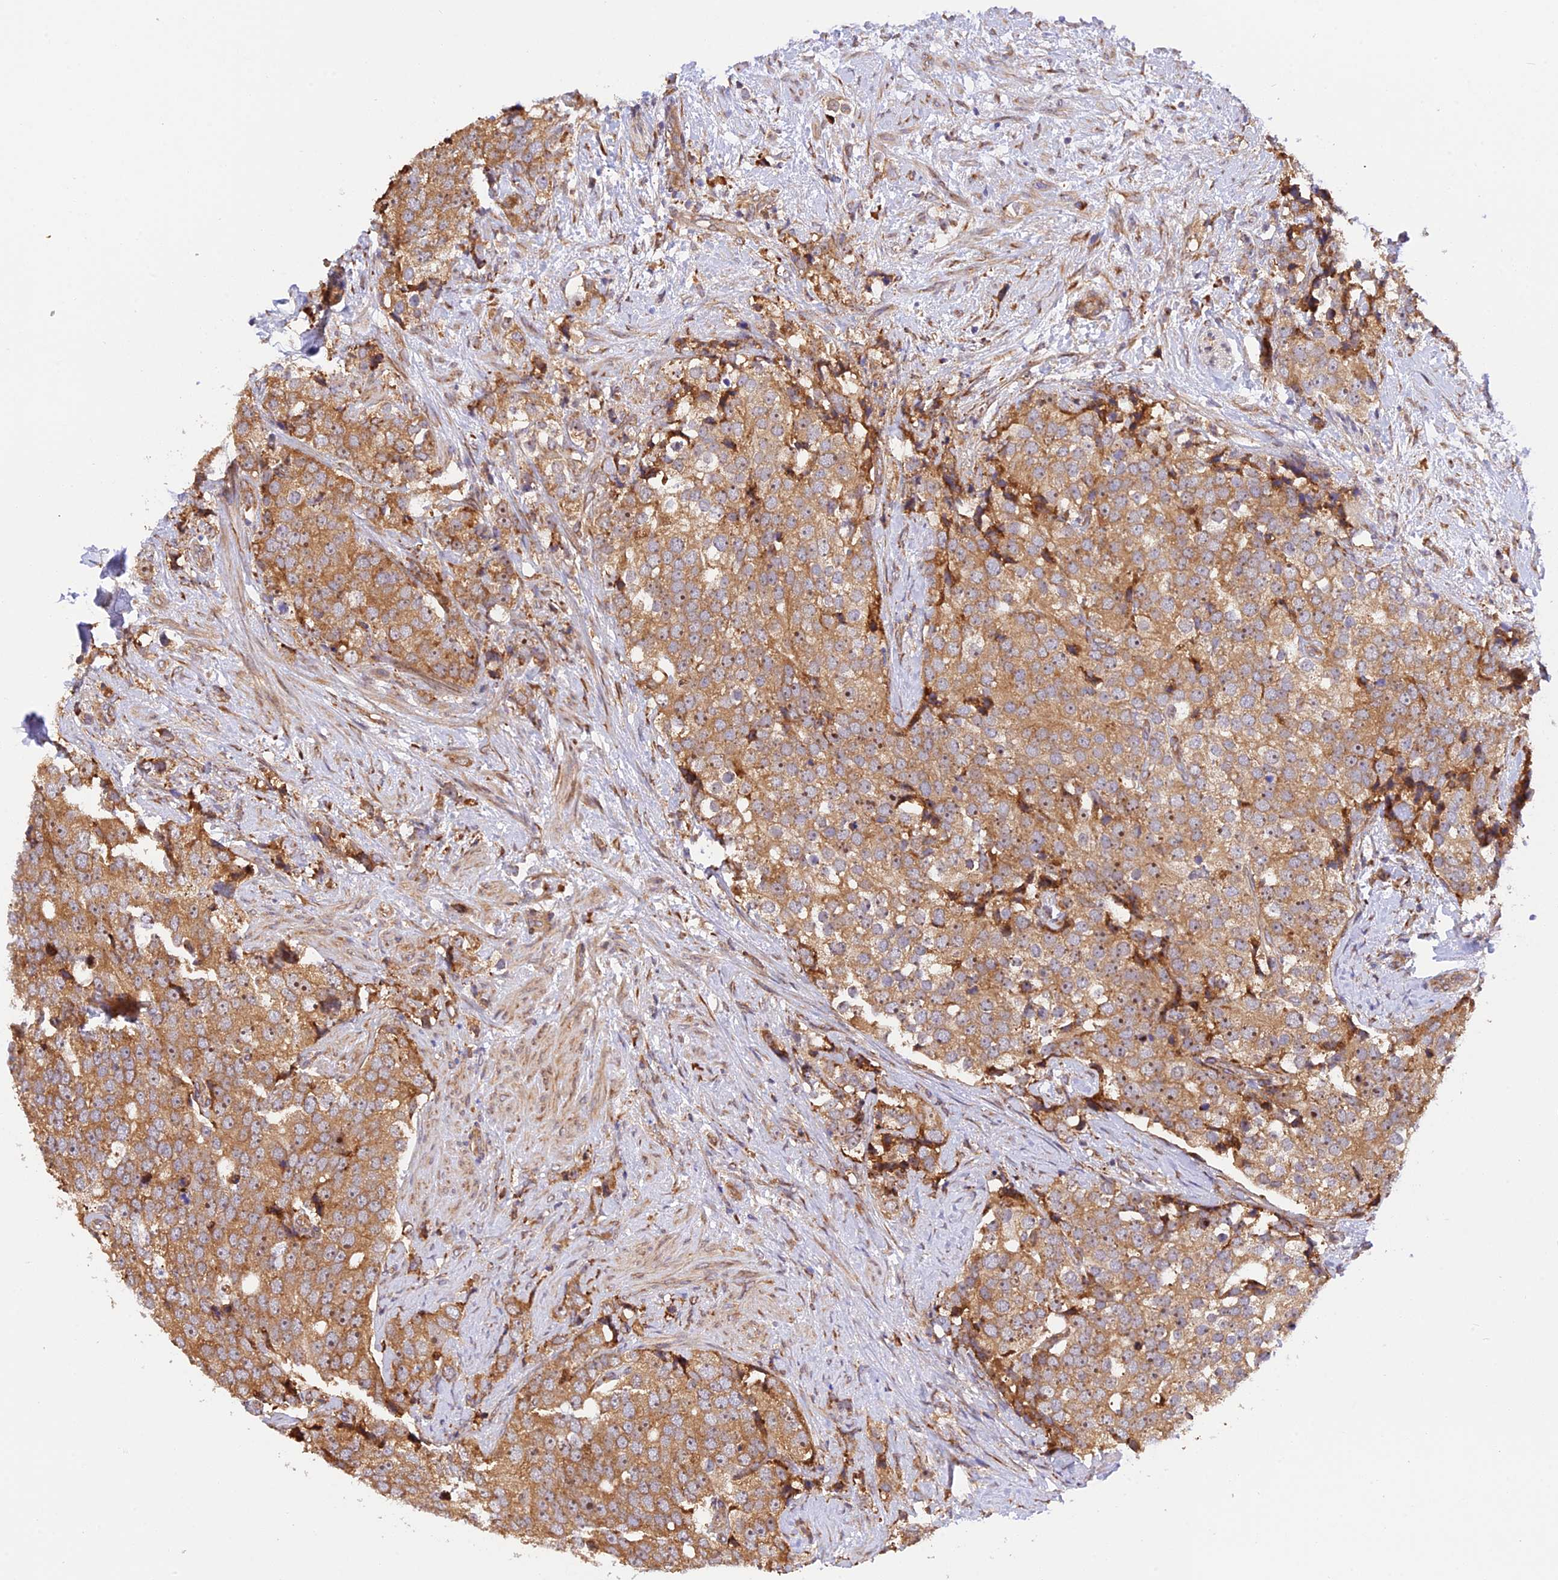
{"staining": {"intensity": "moderate", "quantity": ">75%", "location": "cytoplasmic/membranous,nuclear"}, "tissue": "prostate cancer", "cell_type": "Tumor cells", "image_type": "cancer", "snomed": [{"axis": "morphology", "description": "Adenocarcinoma, High grade"}, {"axis": "topography", "description": "Prostate"}], "caption": "IHC micrograph of human adenocarcinoma (high-grade) (prostate) stained for a protein (brown), which displays medium levels of moderate cytoplasmic/membranous and nuclear expression in approximately >75% of tumor cells.", "gene": "RPL5", "patient": {"sex": "male", "age": 49}}